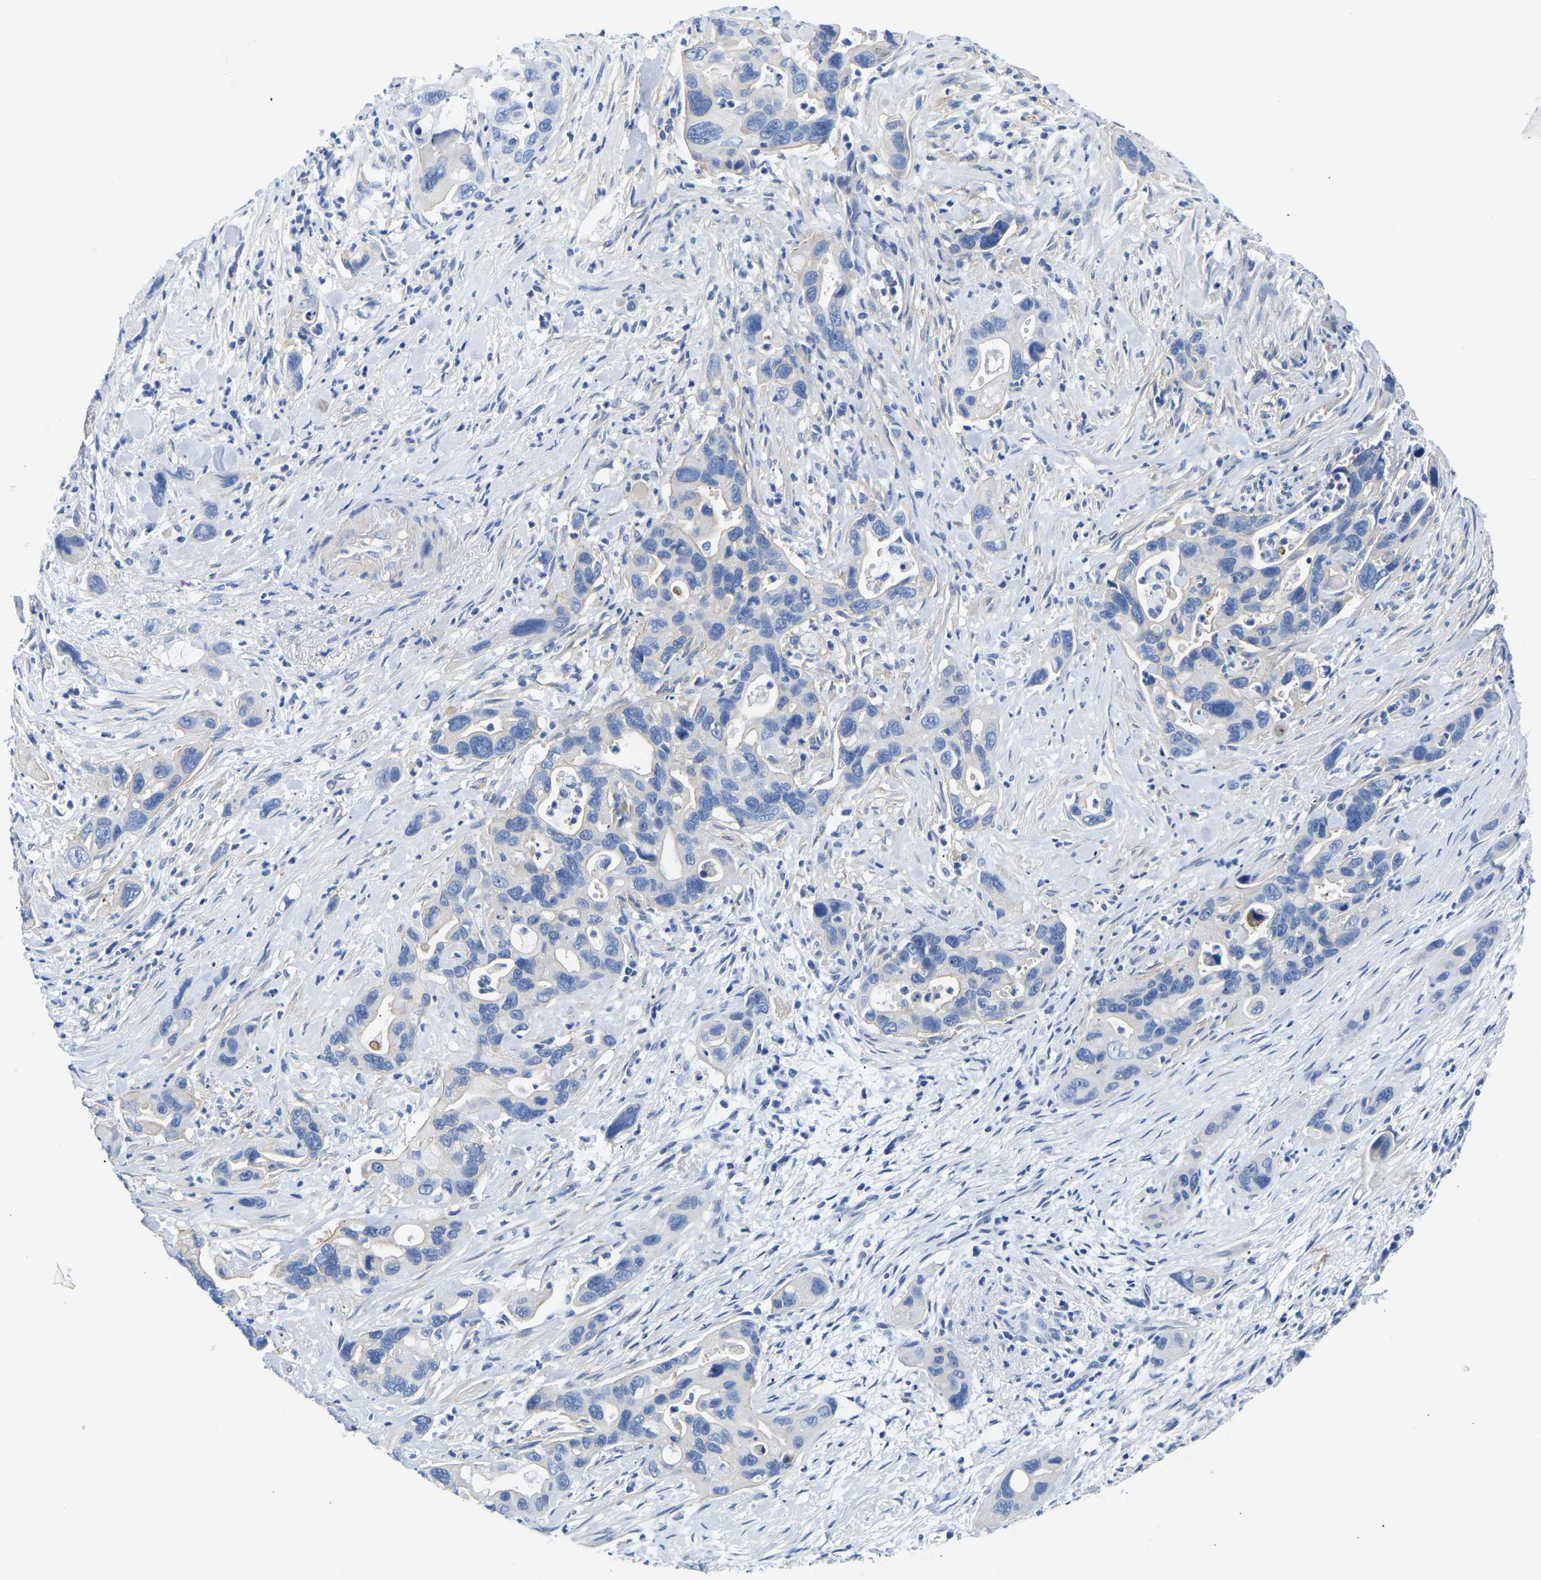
{"staining": {"intensity": "negative", "quantity": "none", "location": "none"}, "tissue": "pancreatic cancer", "cell_type": "Tumor cells", "image_type": "cancer", "snomed": [{"axis": "morphology", "description": "Adenocarcinoma, NOS"}, {"axis": "topography", "description": "Pancreas"}], "caption": "There is no significant staining in tumor cells of pancreatic cancer. The staining was performed using DAB to visualize the protein expression in brown, while the nuclei were stained in blue with hematoxylin (Magnification: 20x).", "gene": "UPK3A", "patient": {"sex": "female", "age": 70}}